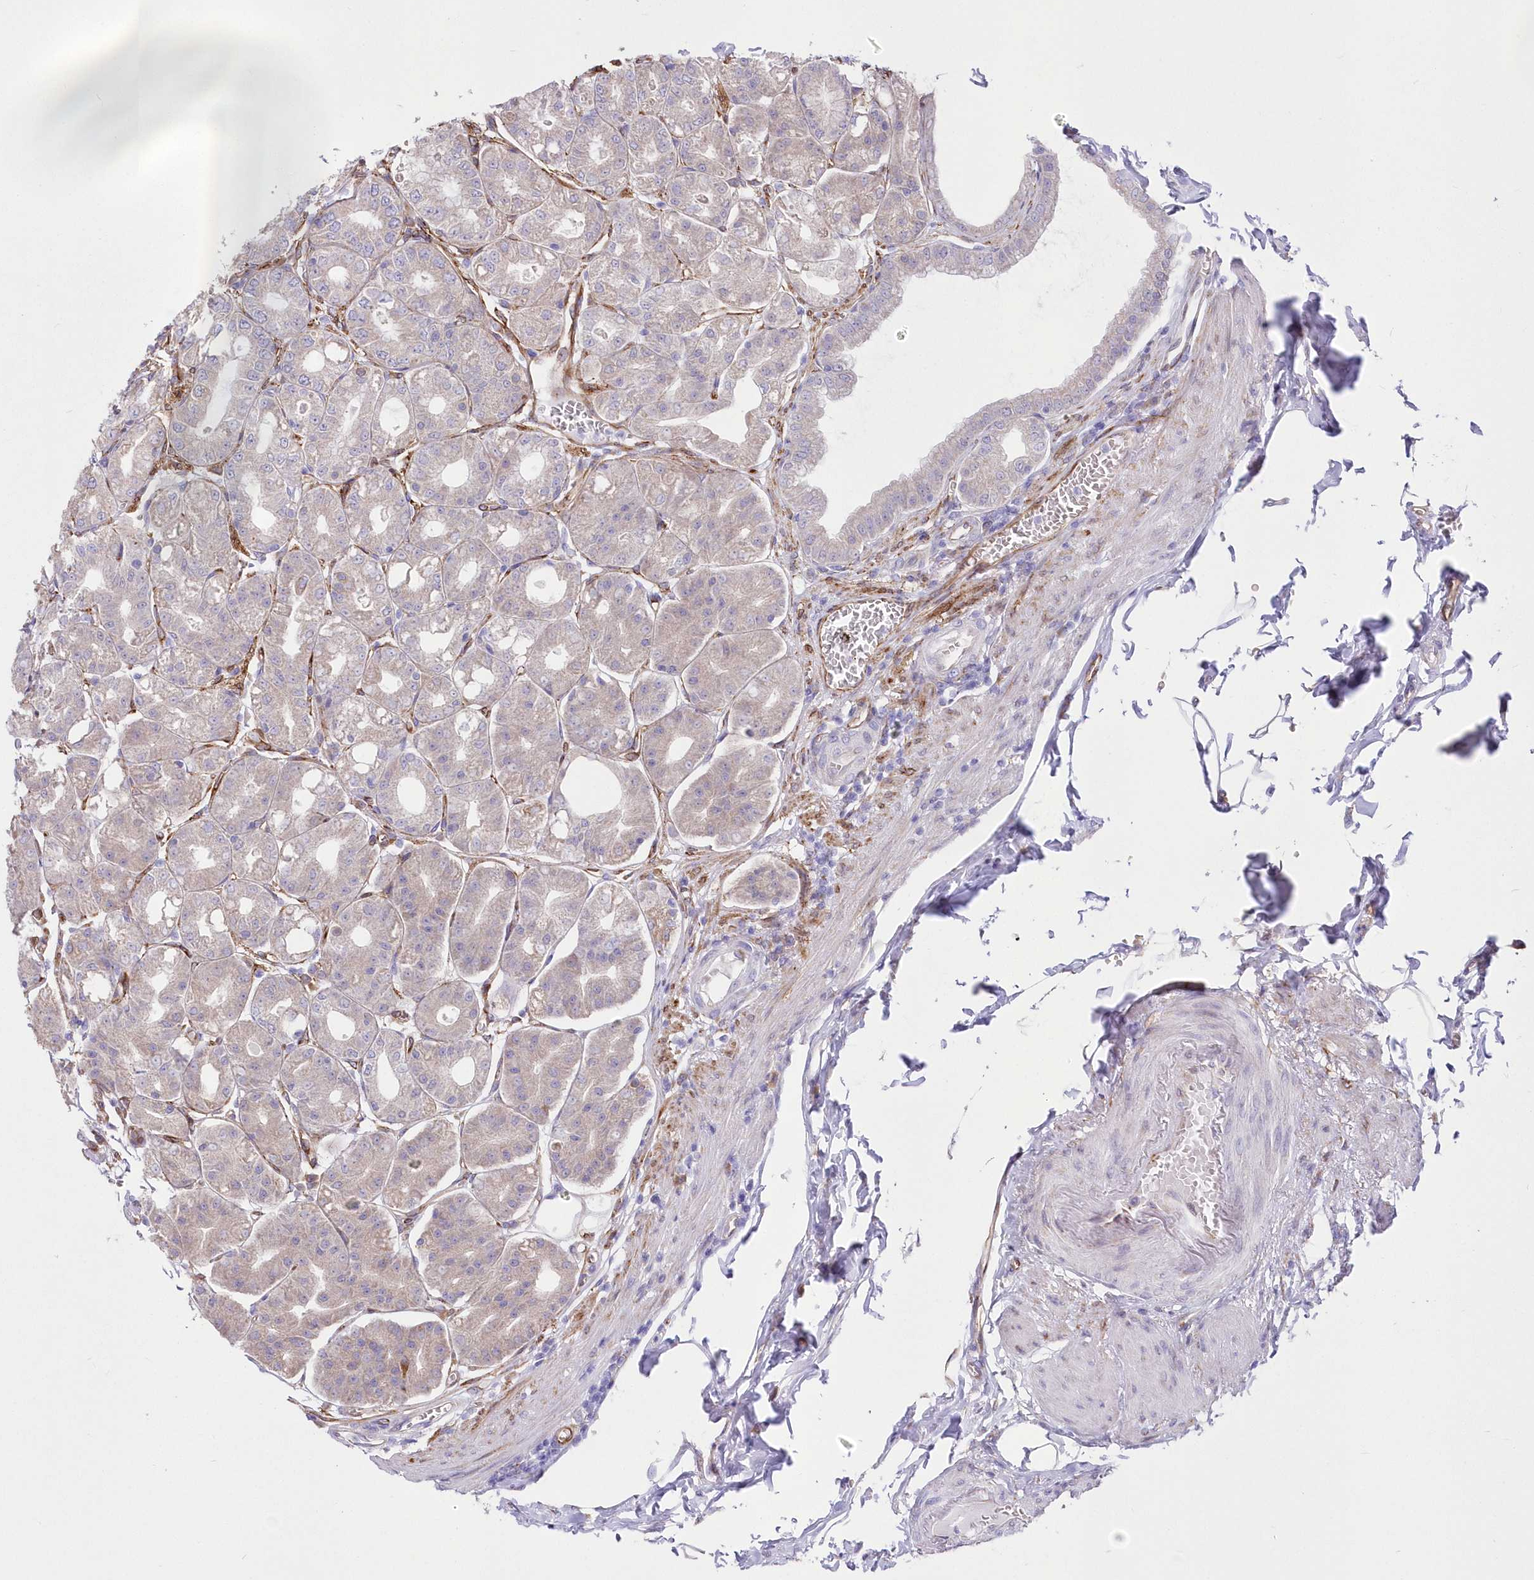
{"staining": {"intensity": "moderate", "quantity": "25%-75%", "location": "cytoplasmic/membranous"}, "tissue": "stomach", "cell_type": "Glandular cells", "image_type": "normal", "snomed": [{"axis": "morphology", "description": "Normal tissue, NOS"}, {"axis": "topography", "description": "Stomach, lower"}], "caption": "This is a photomicrograph of IHC staining of normal stomach, which shows moderate staining in the cytoplasmic/membranous of glandular cells.", "gene": "YTHDC2", "patient": {"sex": "male", "age": 71}}